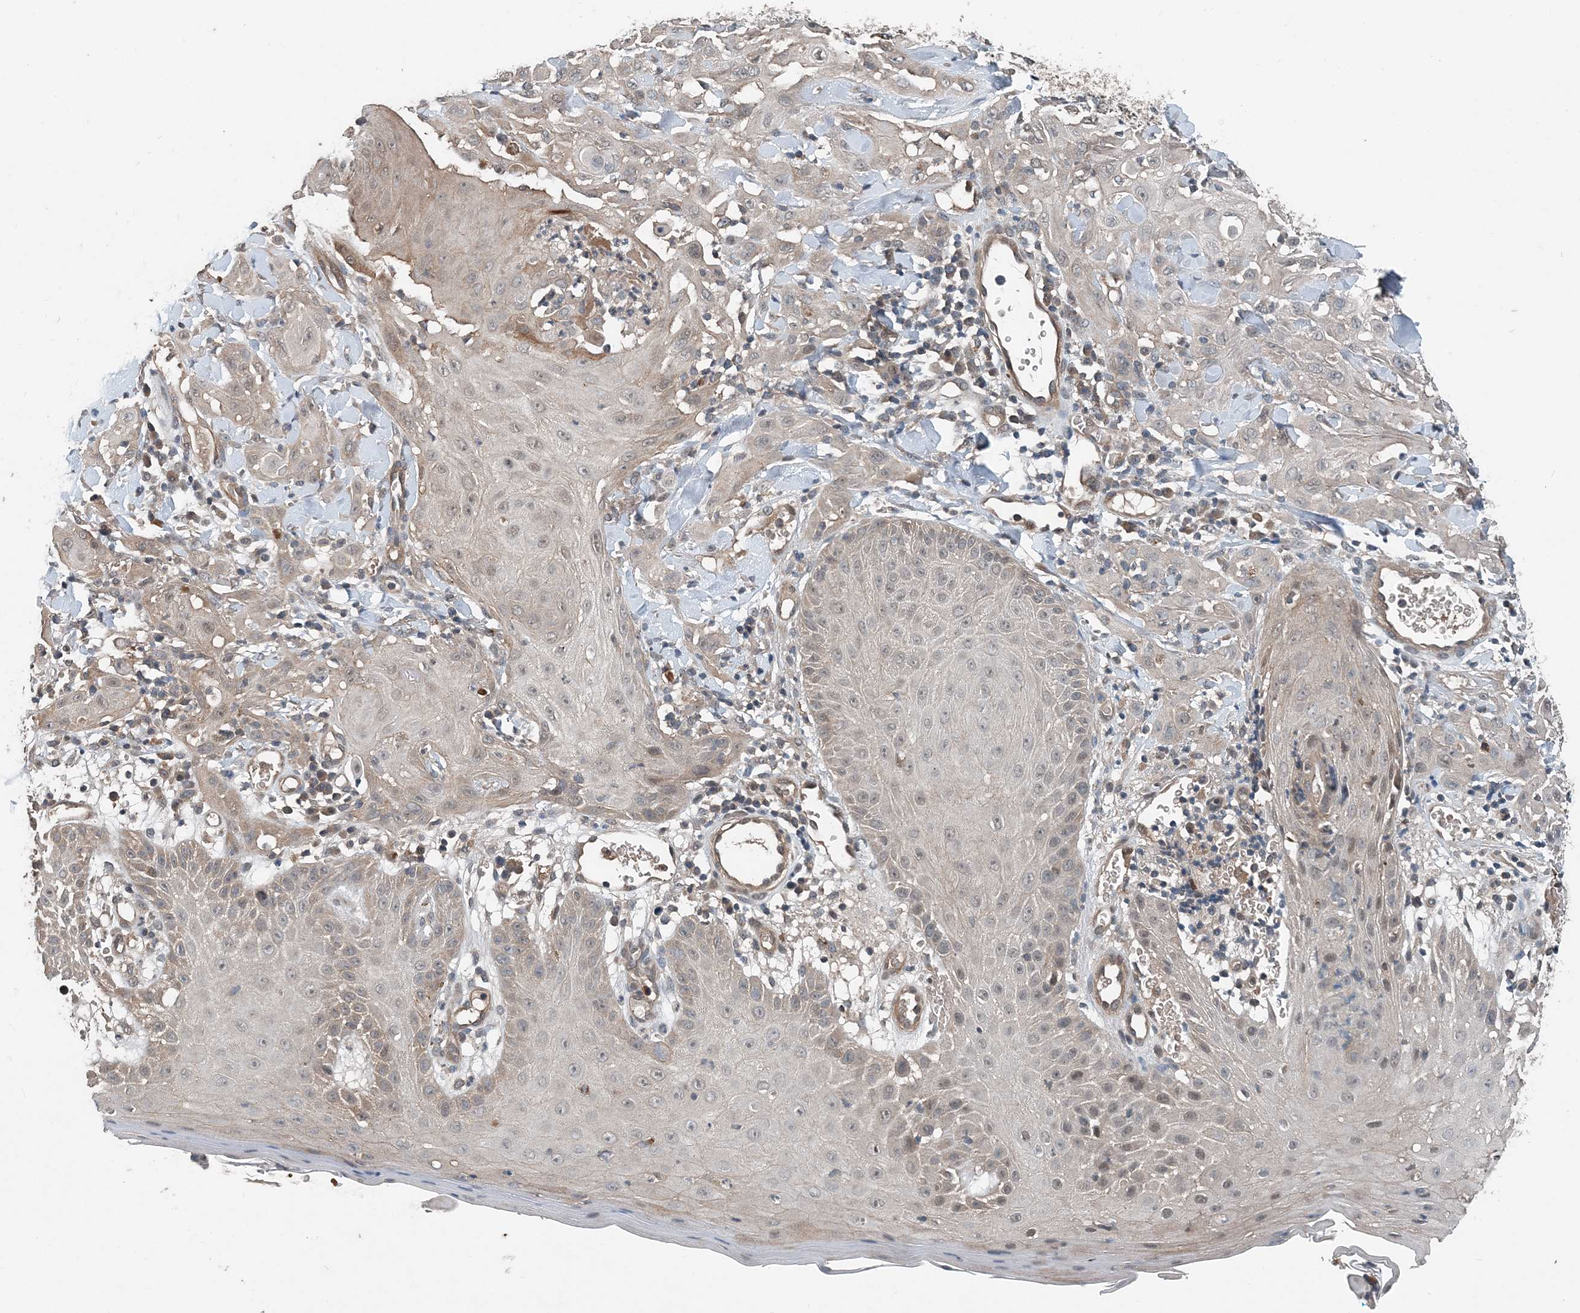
{"staining": {"intensity": "weak", "quantity": "<25%", "location": "cytoplasmic/membranous,nuclear"}, "tissue": "skin cancer", "cell_type": "Tumor cells", "image_type": "cancer", "snomed": [{"axis": "morphology", "description": "Squamous cell carcinoma, NOS"}, {"axis": "topography", "description": "Skin"}], "caption": "An IHC photomicrograph of skin cancer (squamous cell carcinoma) is shown. There is no staining in tumor cells of skin cancer (squamous cell carcinoma).", "gene": "SMPD3", "patient": {"sex": "male", "age": 24}}